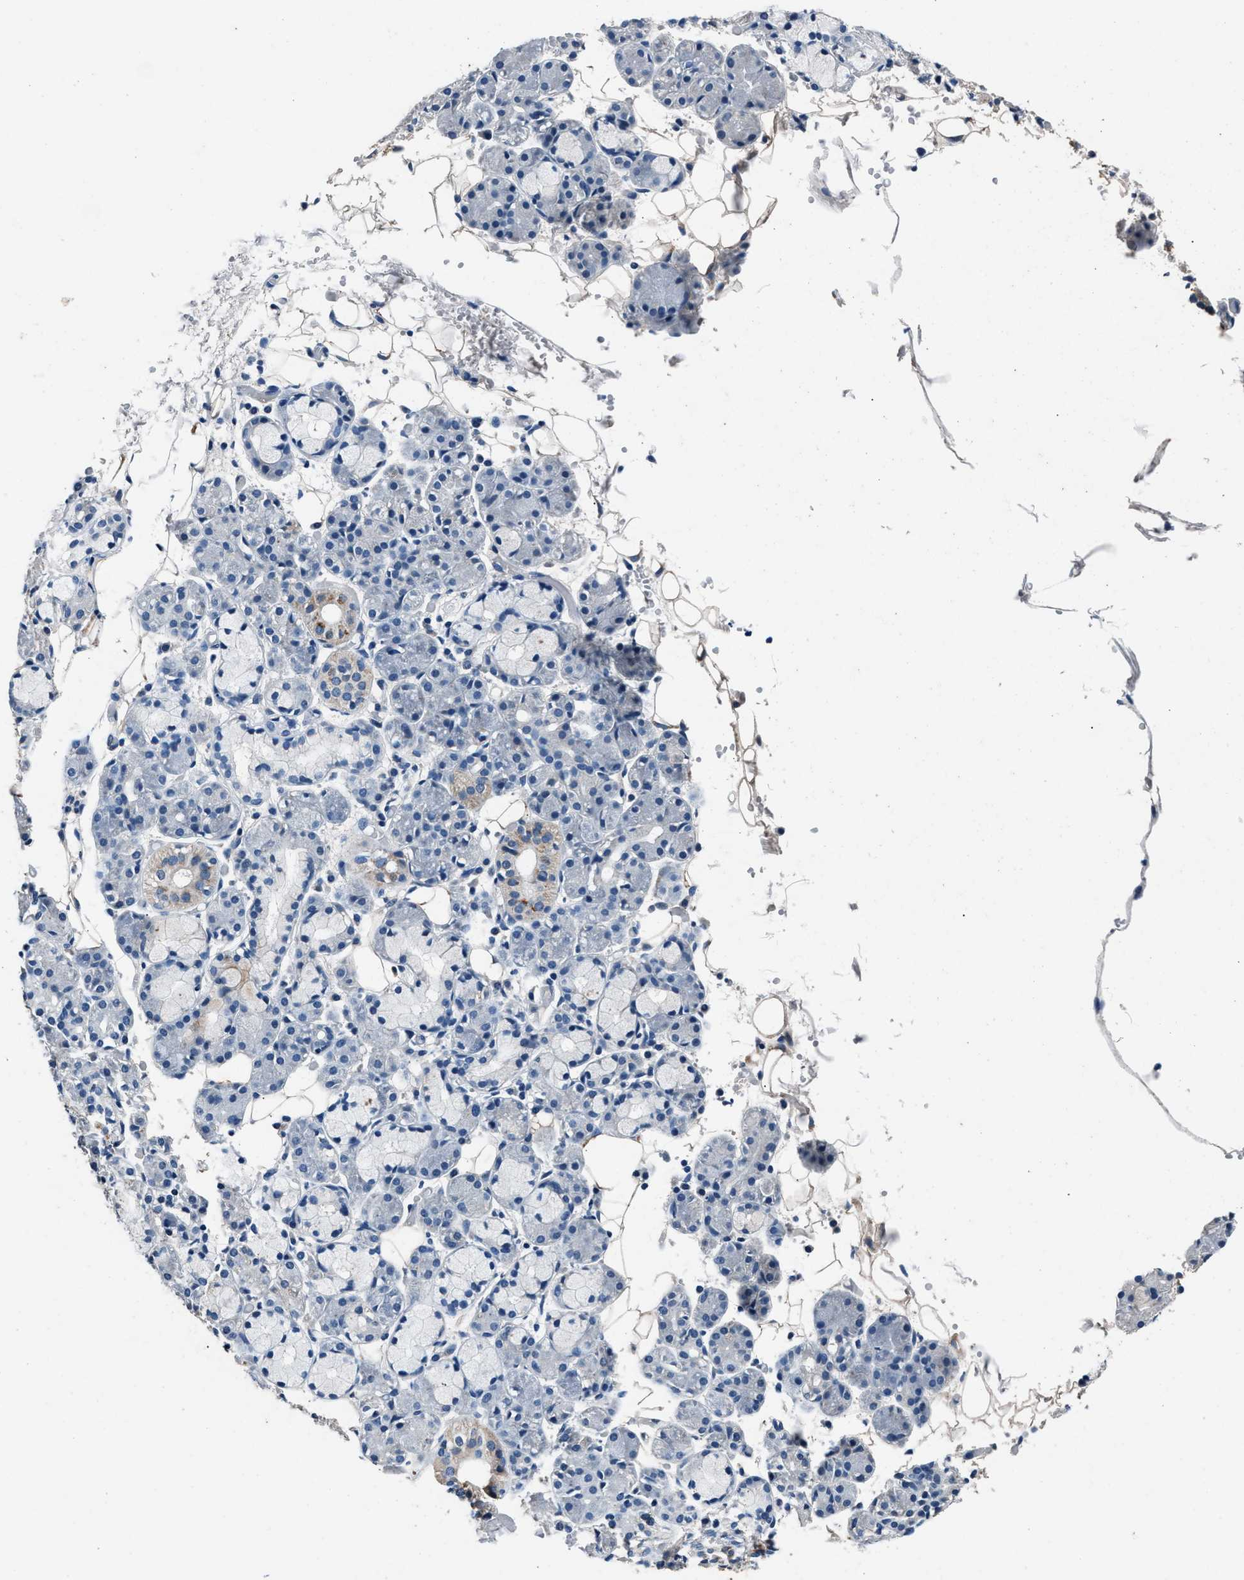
{"staining": {"intensity": "weak", "quantity": "<25%", "location": "cytoplasmic/membranous"}, "tissue": "salivary gland", "cell_type": "Glandular cells", "image_type": "normal", "snomed": [{"axis": "morphology", "description": "Normal tissue, NOS"}, {"axis": "topography", "description": "Salivary gland"}], "caption": "The image exhibits no significant expression in glandular cells of salivary gland. (Immunohistochemistry (ihc), brightfield microscopy, high magnification).", "gene": "DENND6B", "patient": {"sex": "male", "age": 63}}